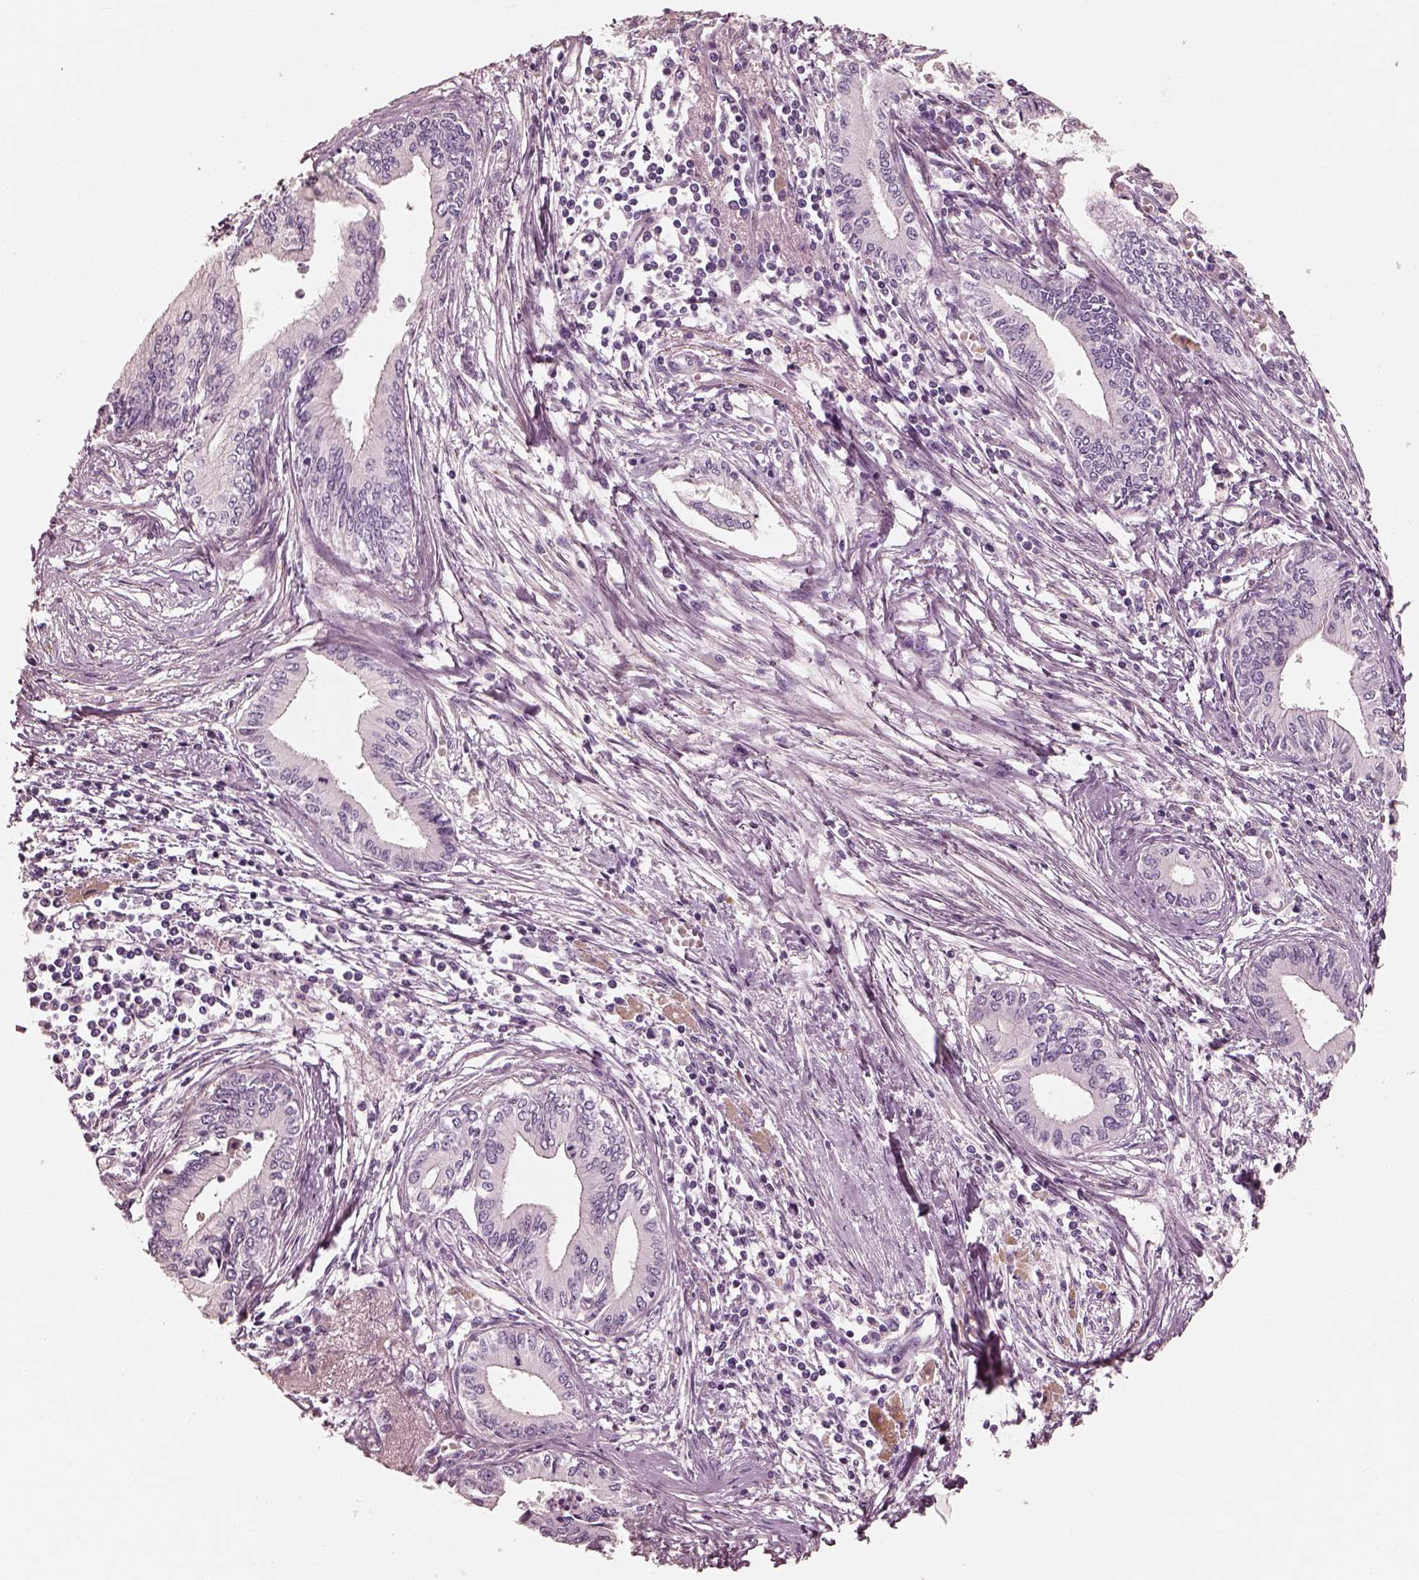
{"staining": {"intensity": "negative", "quantity": "none", "location": "none"}, "tissue": "pancreatic cancer", "cell_type": "Tumor cells", "image_type": "cancer", "snomed": [{"axis": "morphology", "description": "Adenocarcinoma, NOS"}, {"axis": "topography", "description": "Pancreas"}], "caption": "Pancreatic cancer (adenocarcinoma) was stained to show a protein in brown. There is no significant expression in tumor cells. (Stains: DAB (3,3'-diaminobenzidine) immunohistochemistry (IHC) with hematoxylin counter stain, Microscopy: brightfield microscopy at high magnification).", "gene": "RS1", "patient": {"sex": "female", "age": 61}}